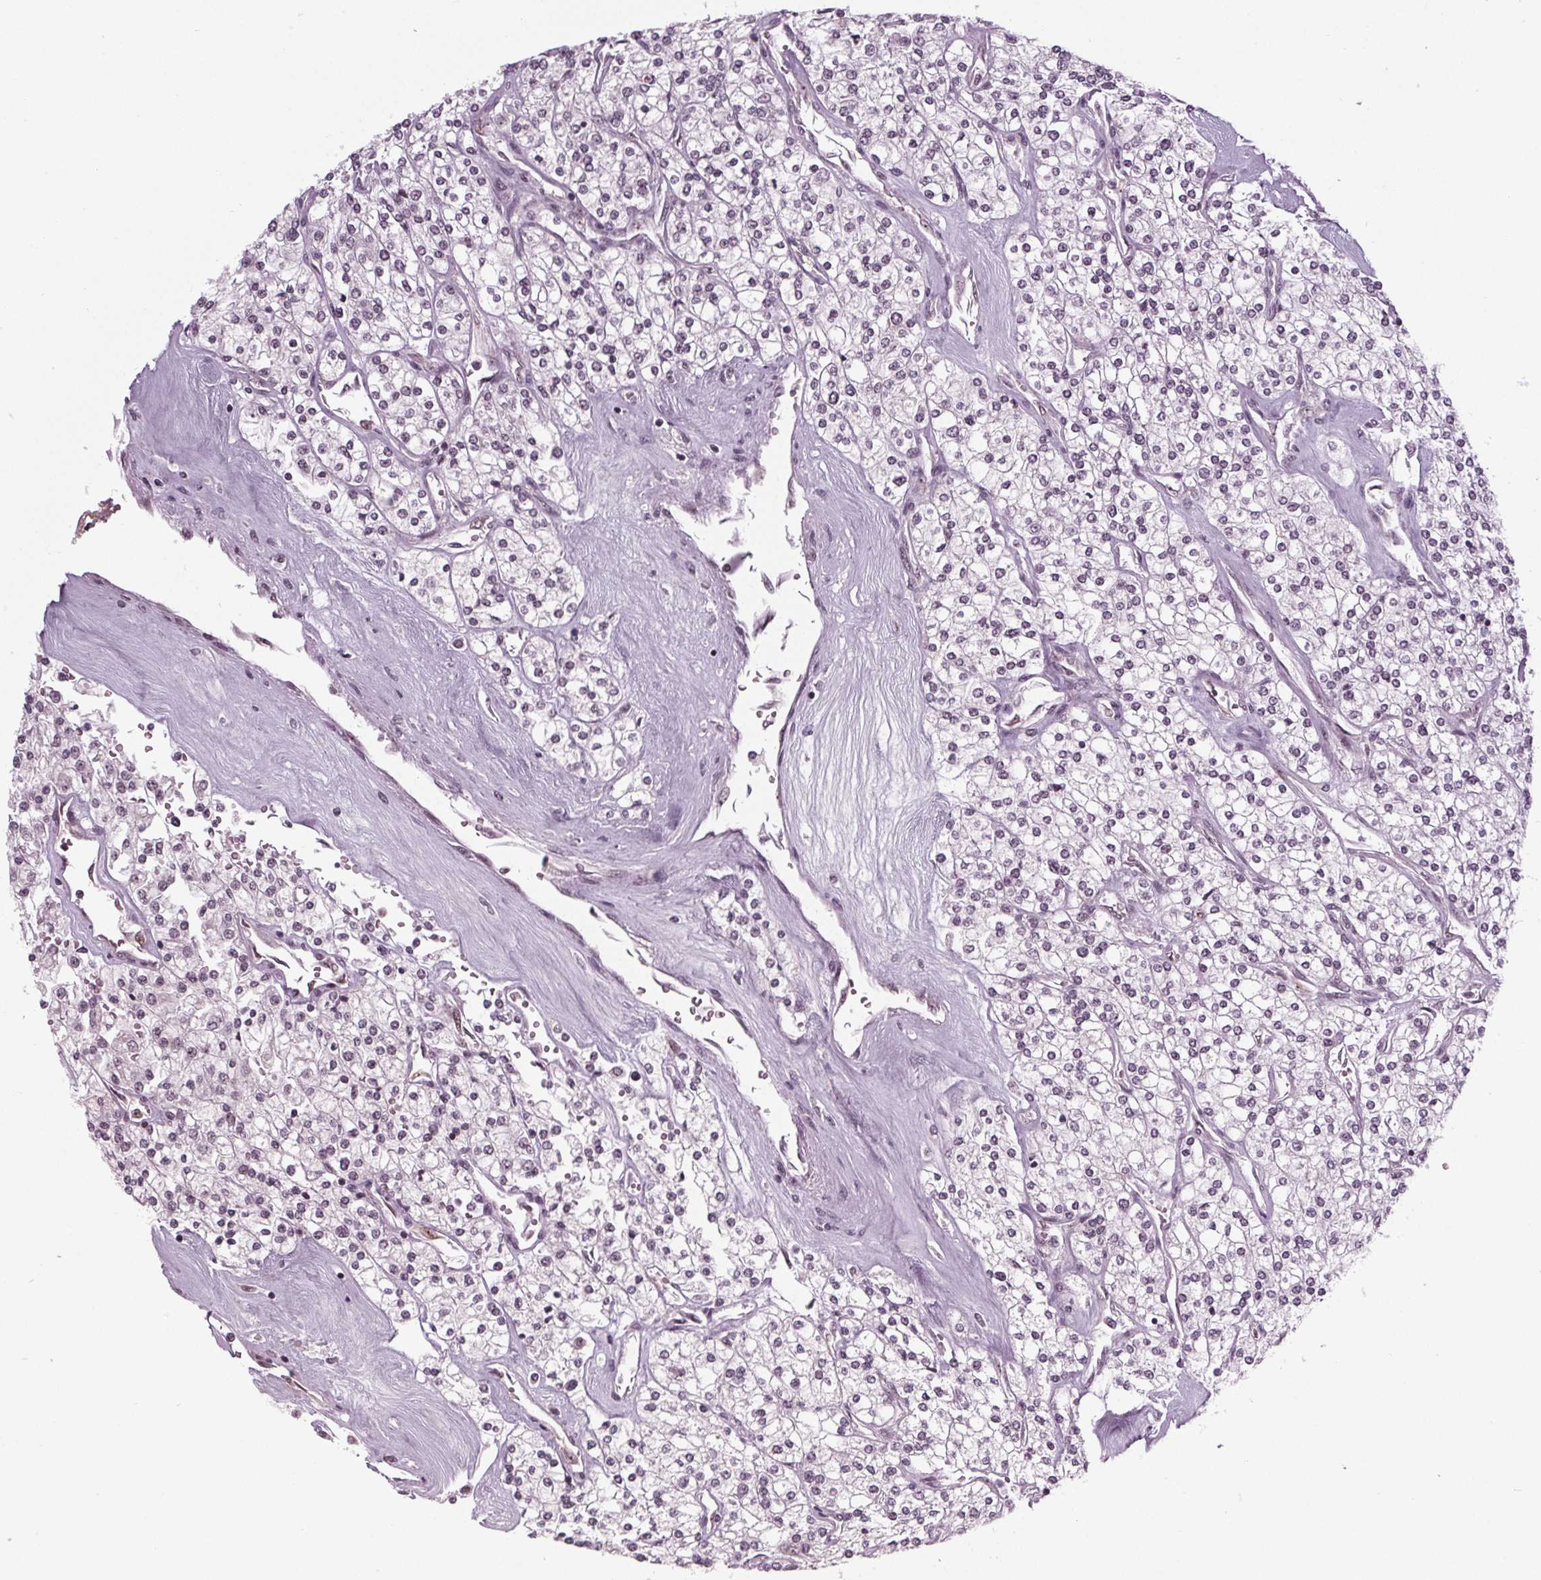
{"staining": {"intensity": "negative", "quantity": "none", "location": "none"}, "tissue": "renal cancer", "cell_type": "Tumor cells", "image_type": "cancer", "snomed": [{"axis": "morphology", "description": "Adenocarcinoma, NOS"}, {"axis": "topography", "description": "Kidney"}], "caption": "DAB immunohistochemical staining of human renal cancer displays no significant positivity in tumor cells.", "gene": "DDX41", "patient": {"sex": "male", "age": 80}}